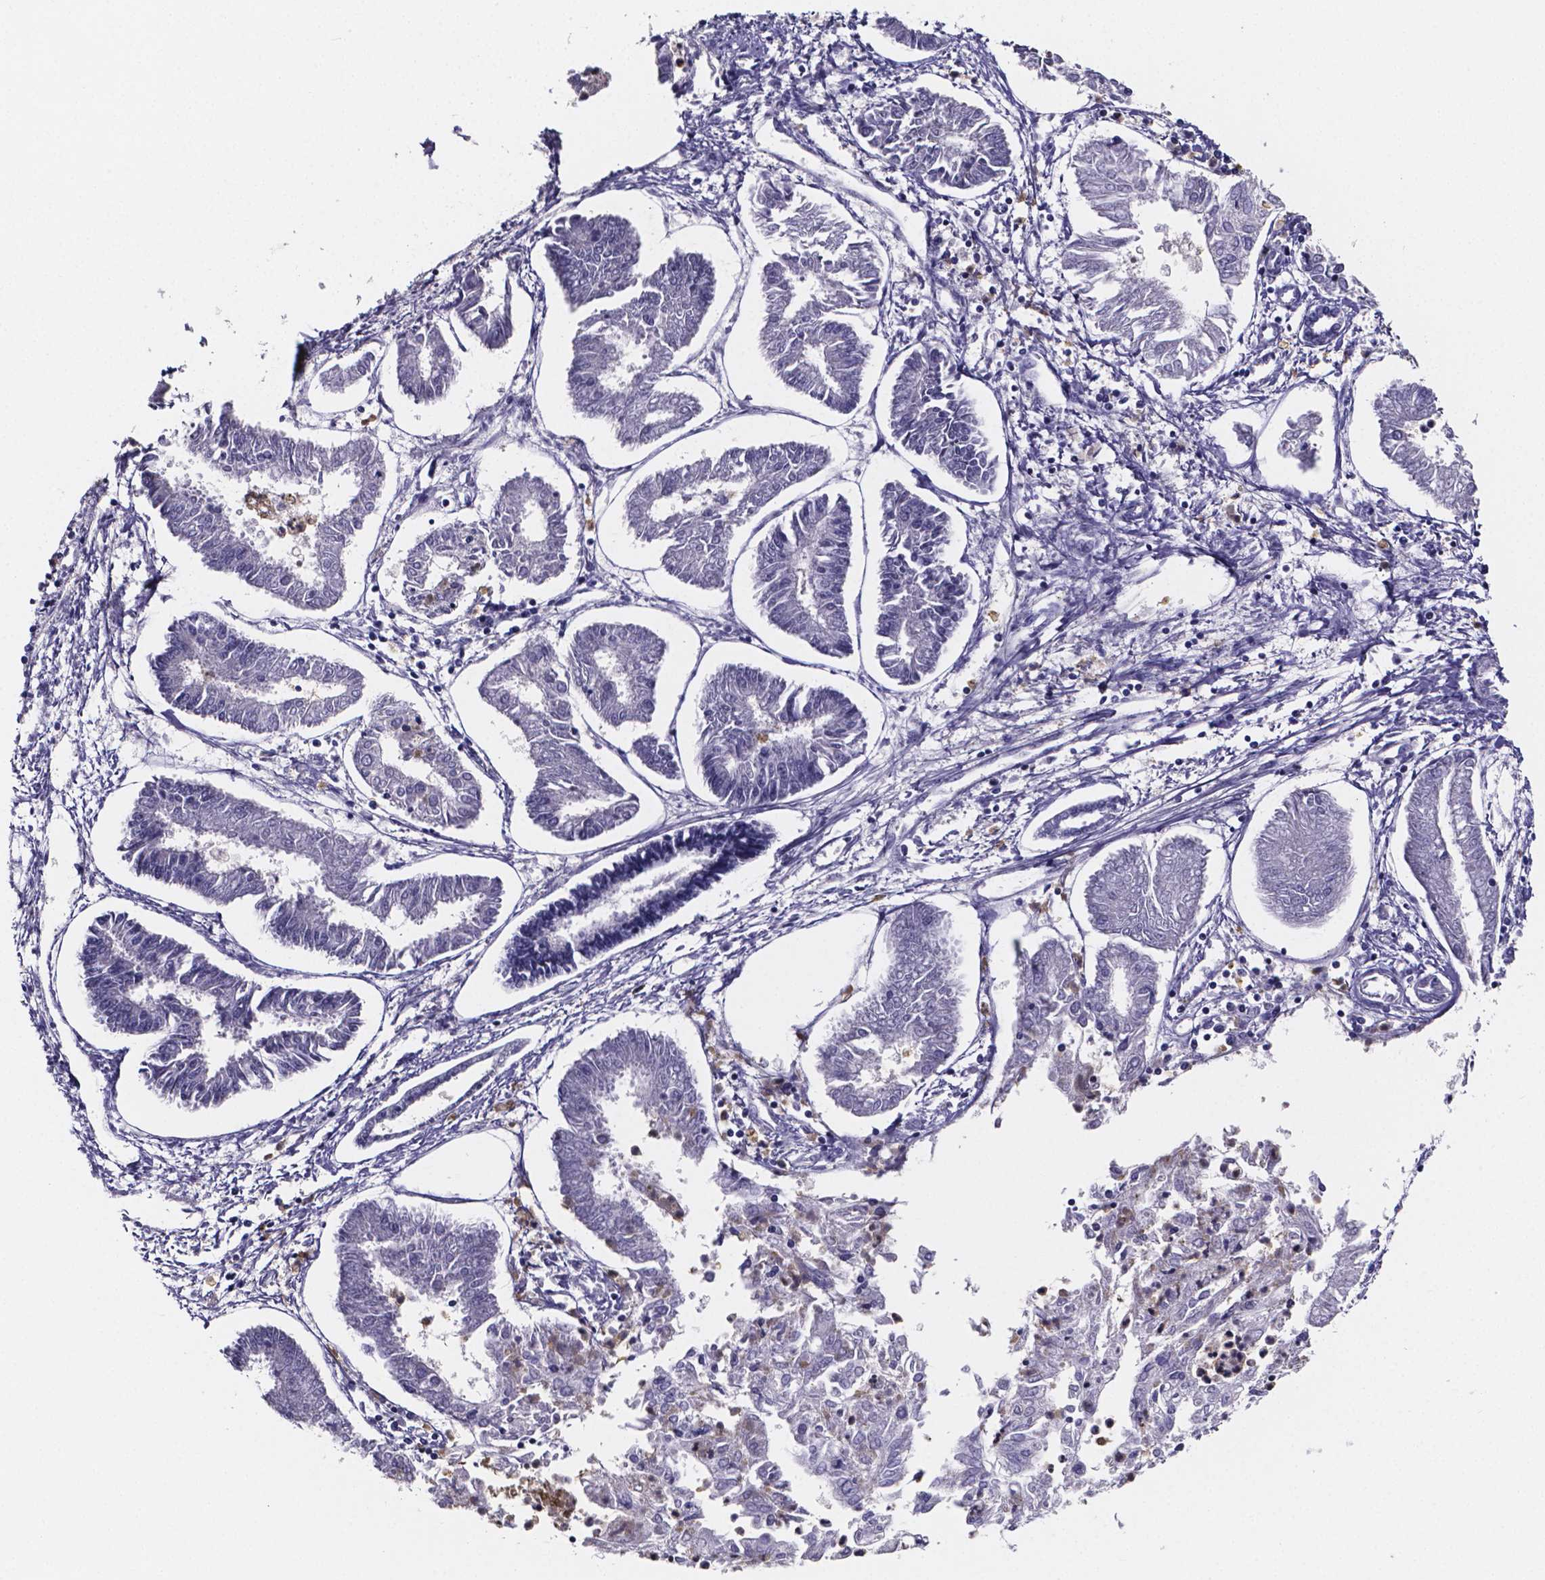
{"staining": {"intensity": "negative", "quantity": "none", "location": "none"}, "tissue": "endometrial cancer", "cell_type": "Tumor cells", "image_type": "cancer", "snomed": [{"axis": "morphology", "description": "Adenocarcinoma, NOS"}, {"axis": "topography", "description": "Endometrium"}], "caption": "Image shows no protein expression in tumor cells of endometrial cancer (adenocarcinoma) tissue.", "gene": "IZUMO1", "patient": {"sex": "female", "age": 68}}